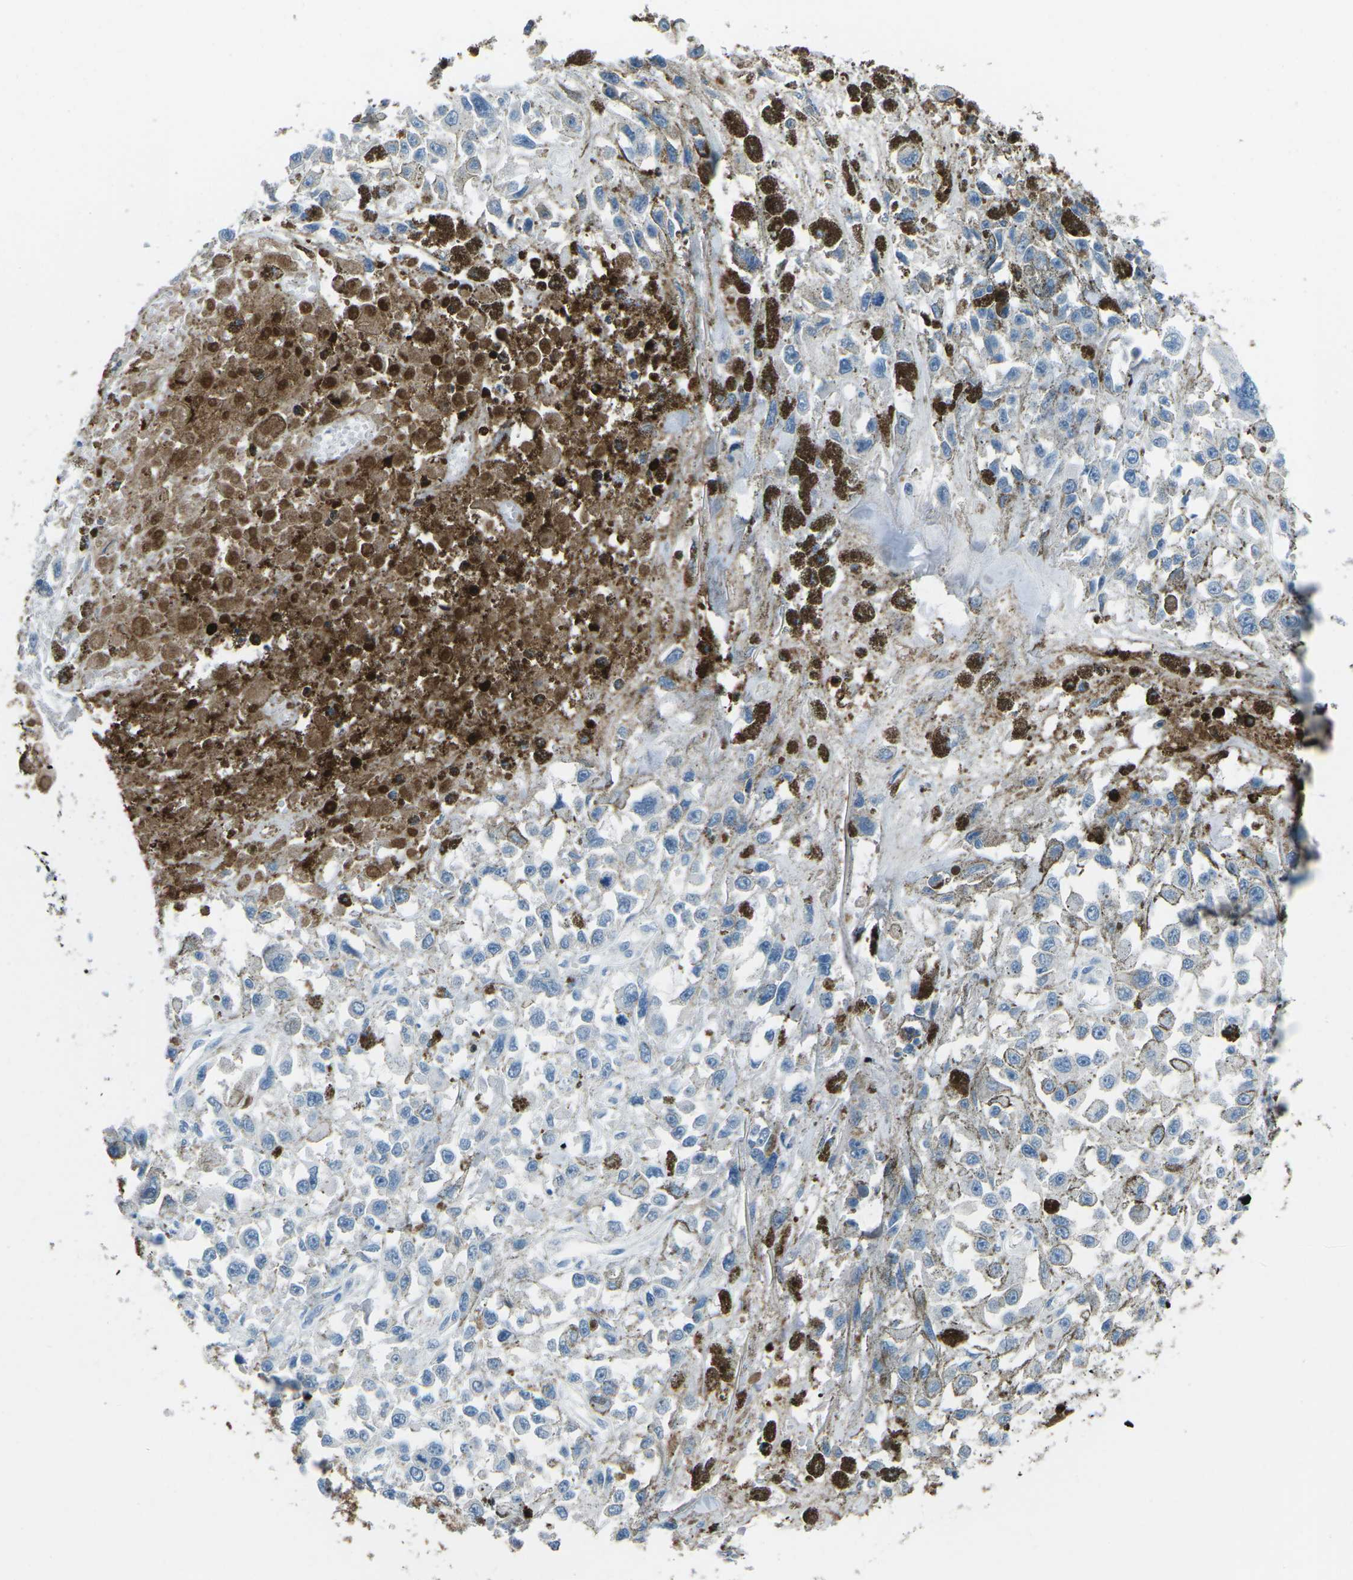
{"staining": {"intensity": "weak", "quantity": ">75%", "location": "cytoplasmic/membranous"}, "tissue": "melanoma", "cell_type": "Tumor cells", "image_type": "cancer", "snomed": [{"axis": "morphology", "description": "Malignant melanoma, Metastatic site"}, {"axis": "topography", "description": "Lymph node"}], "caption": "A brown stain shows weak cytoplasmic/membranous expression of a protein in melanoma tumor cells.", "gene": "FCN1", "patient": {"sex": "male", "age": 59}}